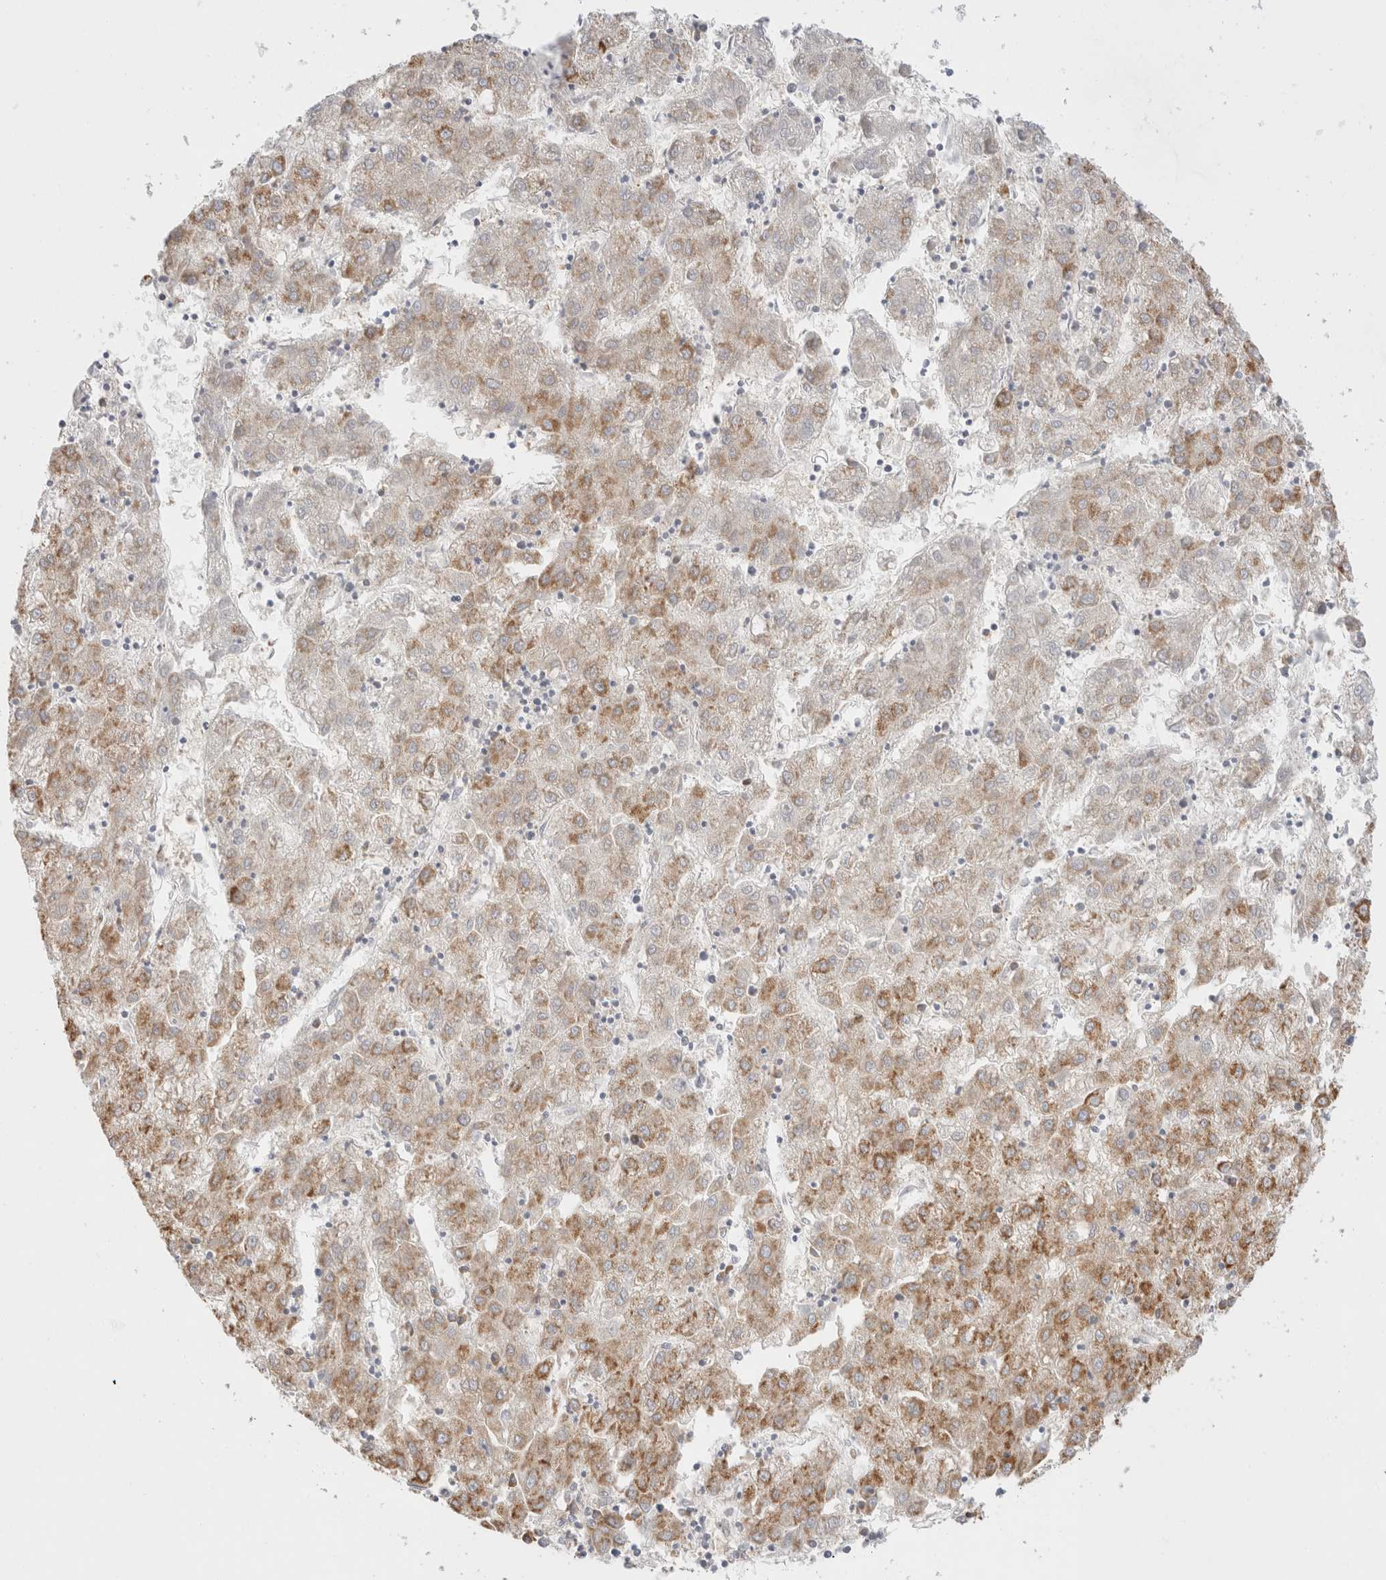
{"staining": {"intensity": "moderate", "quantity": "25%-75%", "location": "cytoplasmic/membranous"}, "tissue": "liver cancer", "cell_type": "Tumor cells", "image_type": "cancer", "snomed": [{"axis": "morphology", "description": "Carcinoma, Hepatocellular, NOS"}, {"axis": "topography", "description": "Liver"}], "caption": "Liver cancer (hepatocellular carcinoma) stained with a protein marker shows moderate staining in tumor cells.", "gene": "ZC2HC1A", "patient": {"sex": "male", "age": 72}}